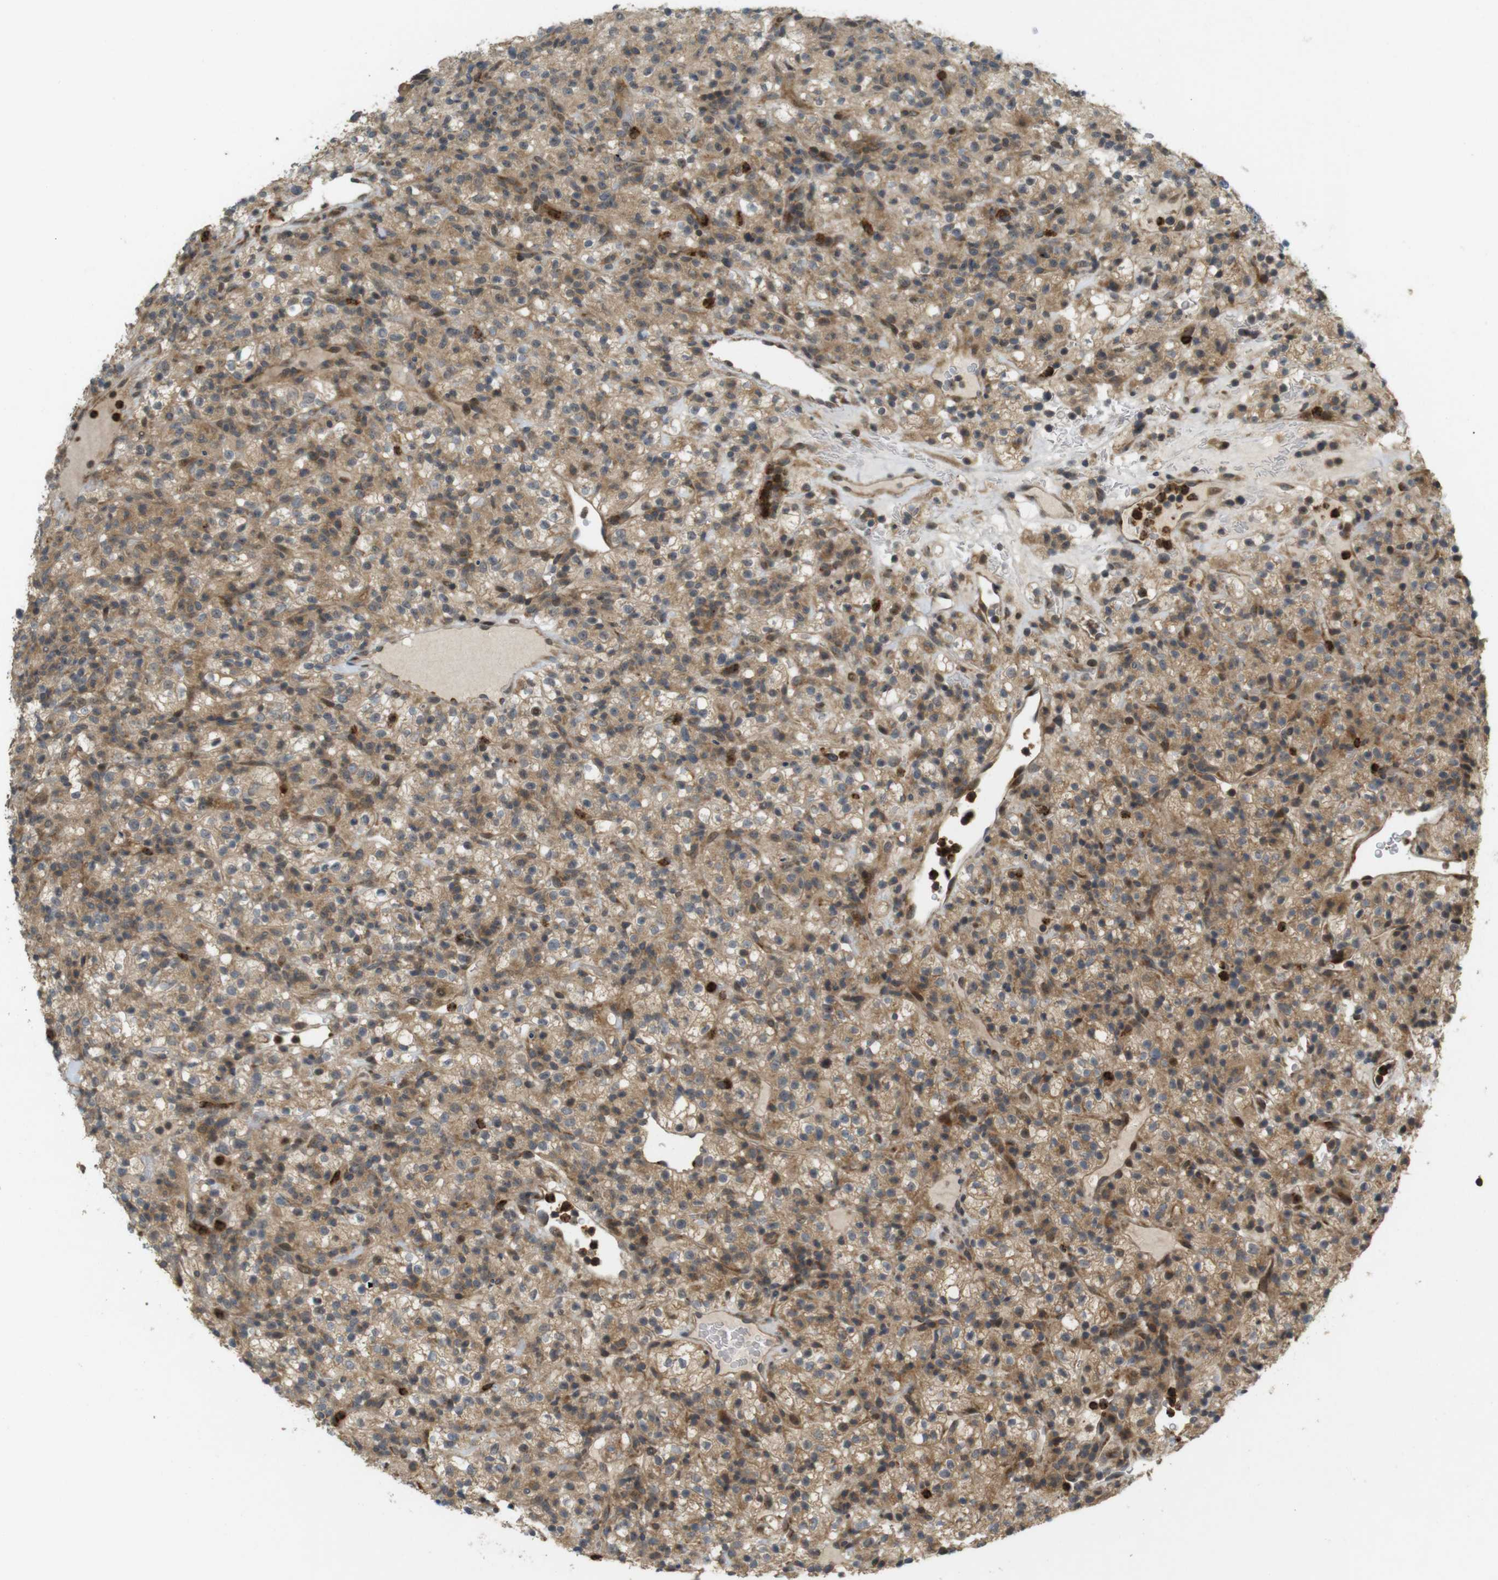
{"staining": {"intensity": "moderate", "quantity": ">75%", "location": "cytoplasmic/membranous,nuclear"}, "tissue": "renal cancer", "cell_type": "Tumor cells", "image_type": "cancer", "snomed": [{"axis": "morphology", "description": "Normal tissue, NOS"}, {"axis": "morphology", "description": "Adenocarcinoma, NOS"}, {"axis": "topography", "description": "Kidney"}], "caption": "This micrograph displays immunohistochemistry staining of human renal adenocarcinoma, with medium moderate cytoplasmic/membranous and nuclear expression in about >75% of tumor cells.", "gene": "TMX3", "patient": {"sex": "female", "age": 72}}